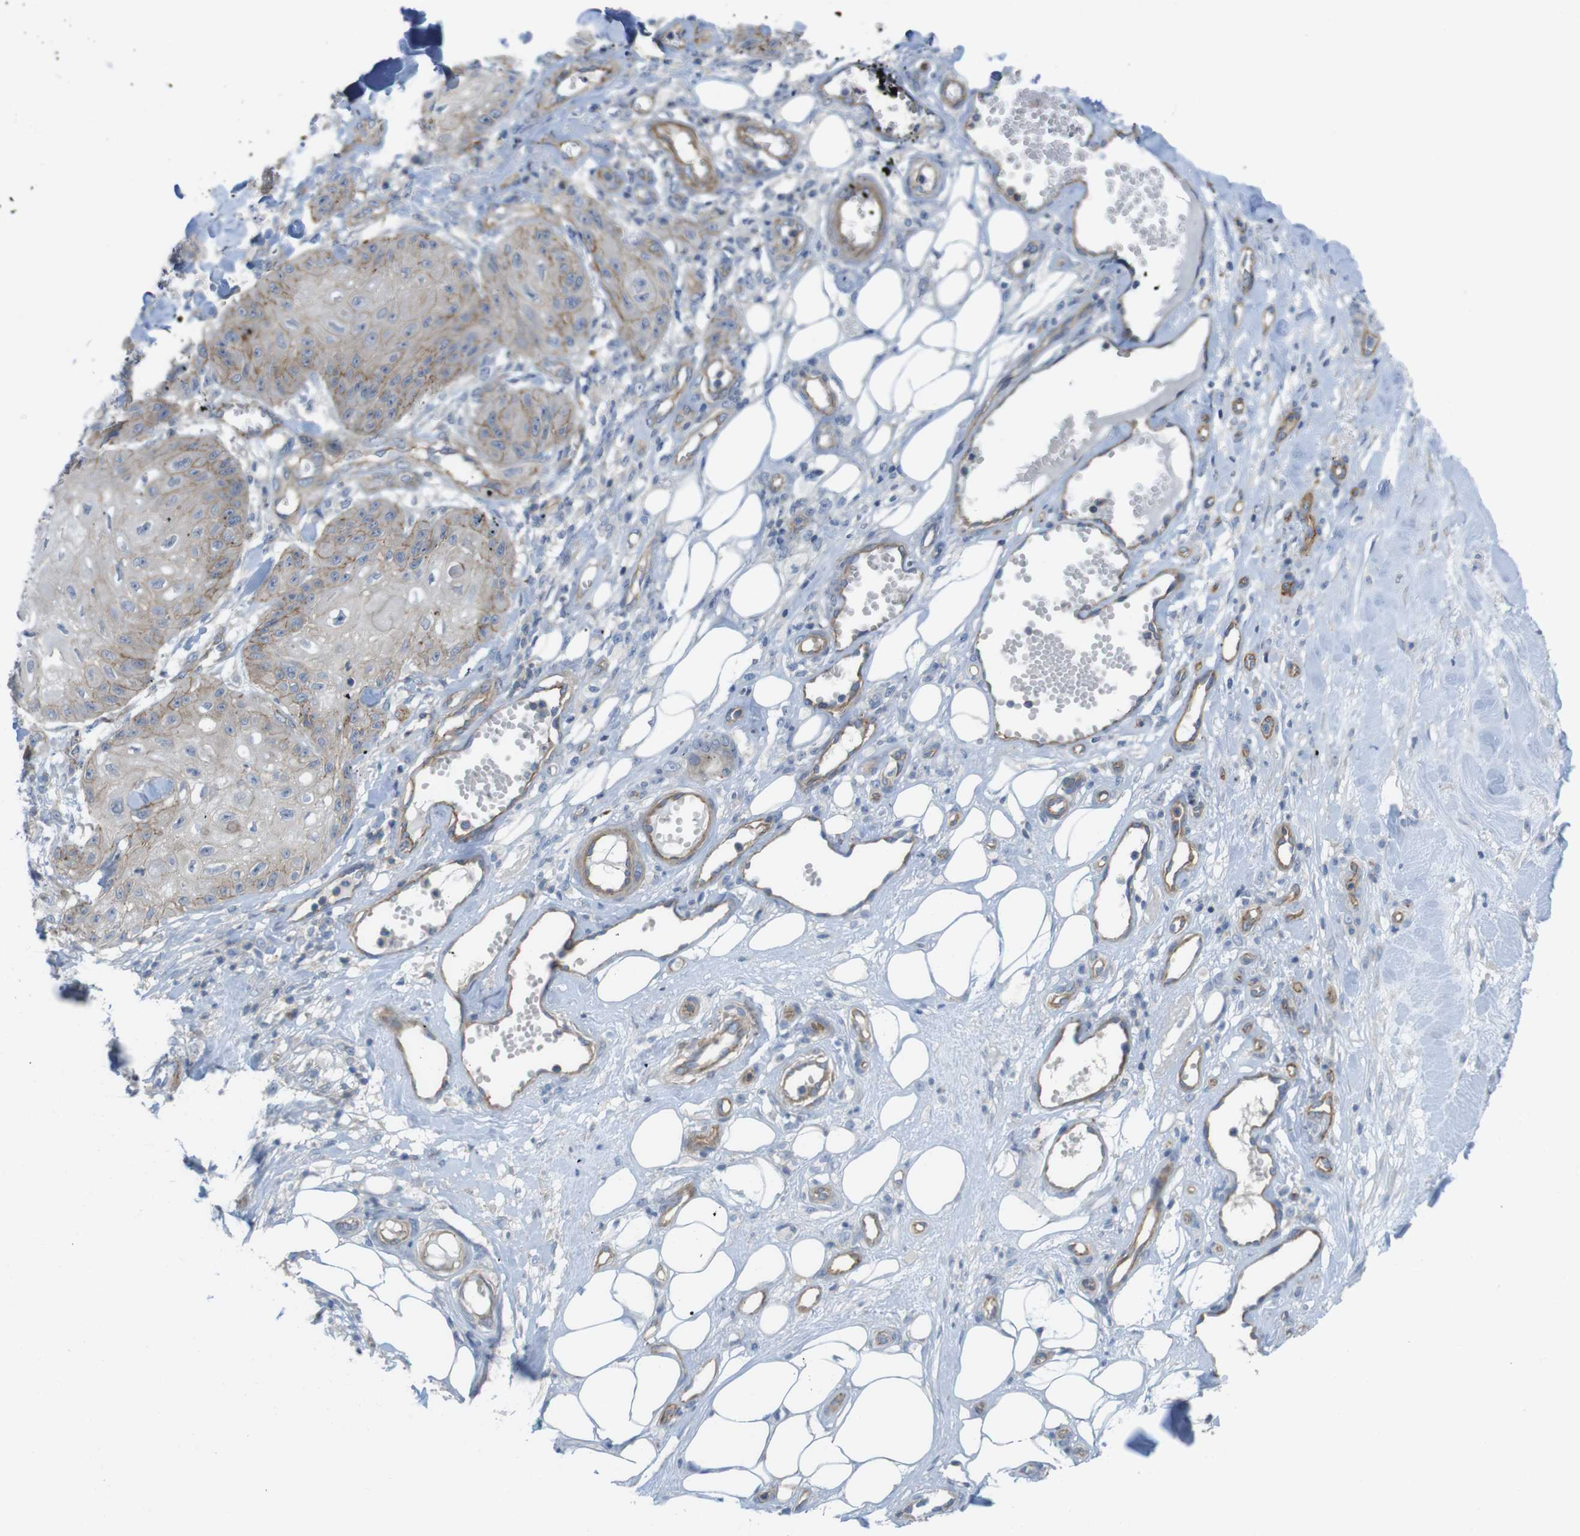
{"staining": {"intensity": "weak", "quantity": "25%-75%", "location": "cytoplasmic/membranous"}, "tissue": "skin cancer", "cell_type": "Tumor cells", "image_type": "cancer", "snomed": [{"axis": "morphology", "description": "Squamous cell carcinoma, NOS"}, {"axis": "topography", "description": "Skin"}], "caption": "A high-resolution photomicrograph shows immunohistochemistry staining of skin cancer, which displays weak cytoplasmic/membranous staining in about 25%-75% of tumor cells. The protein is shown in brown color, while the nuclei are stained blue.", "gene": "PREX2", "patient": {"sex": "male", "age": 74}}